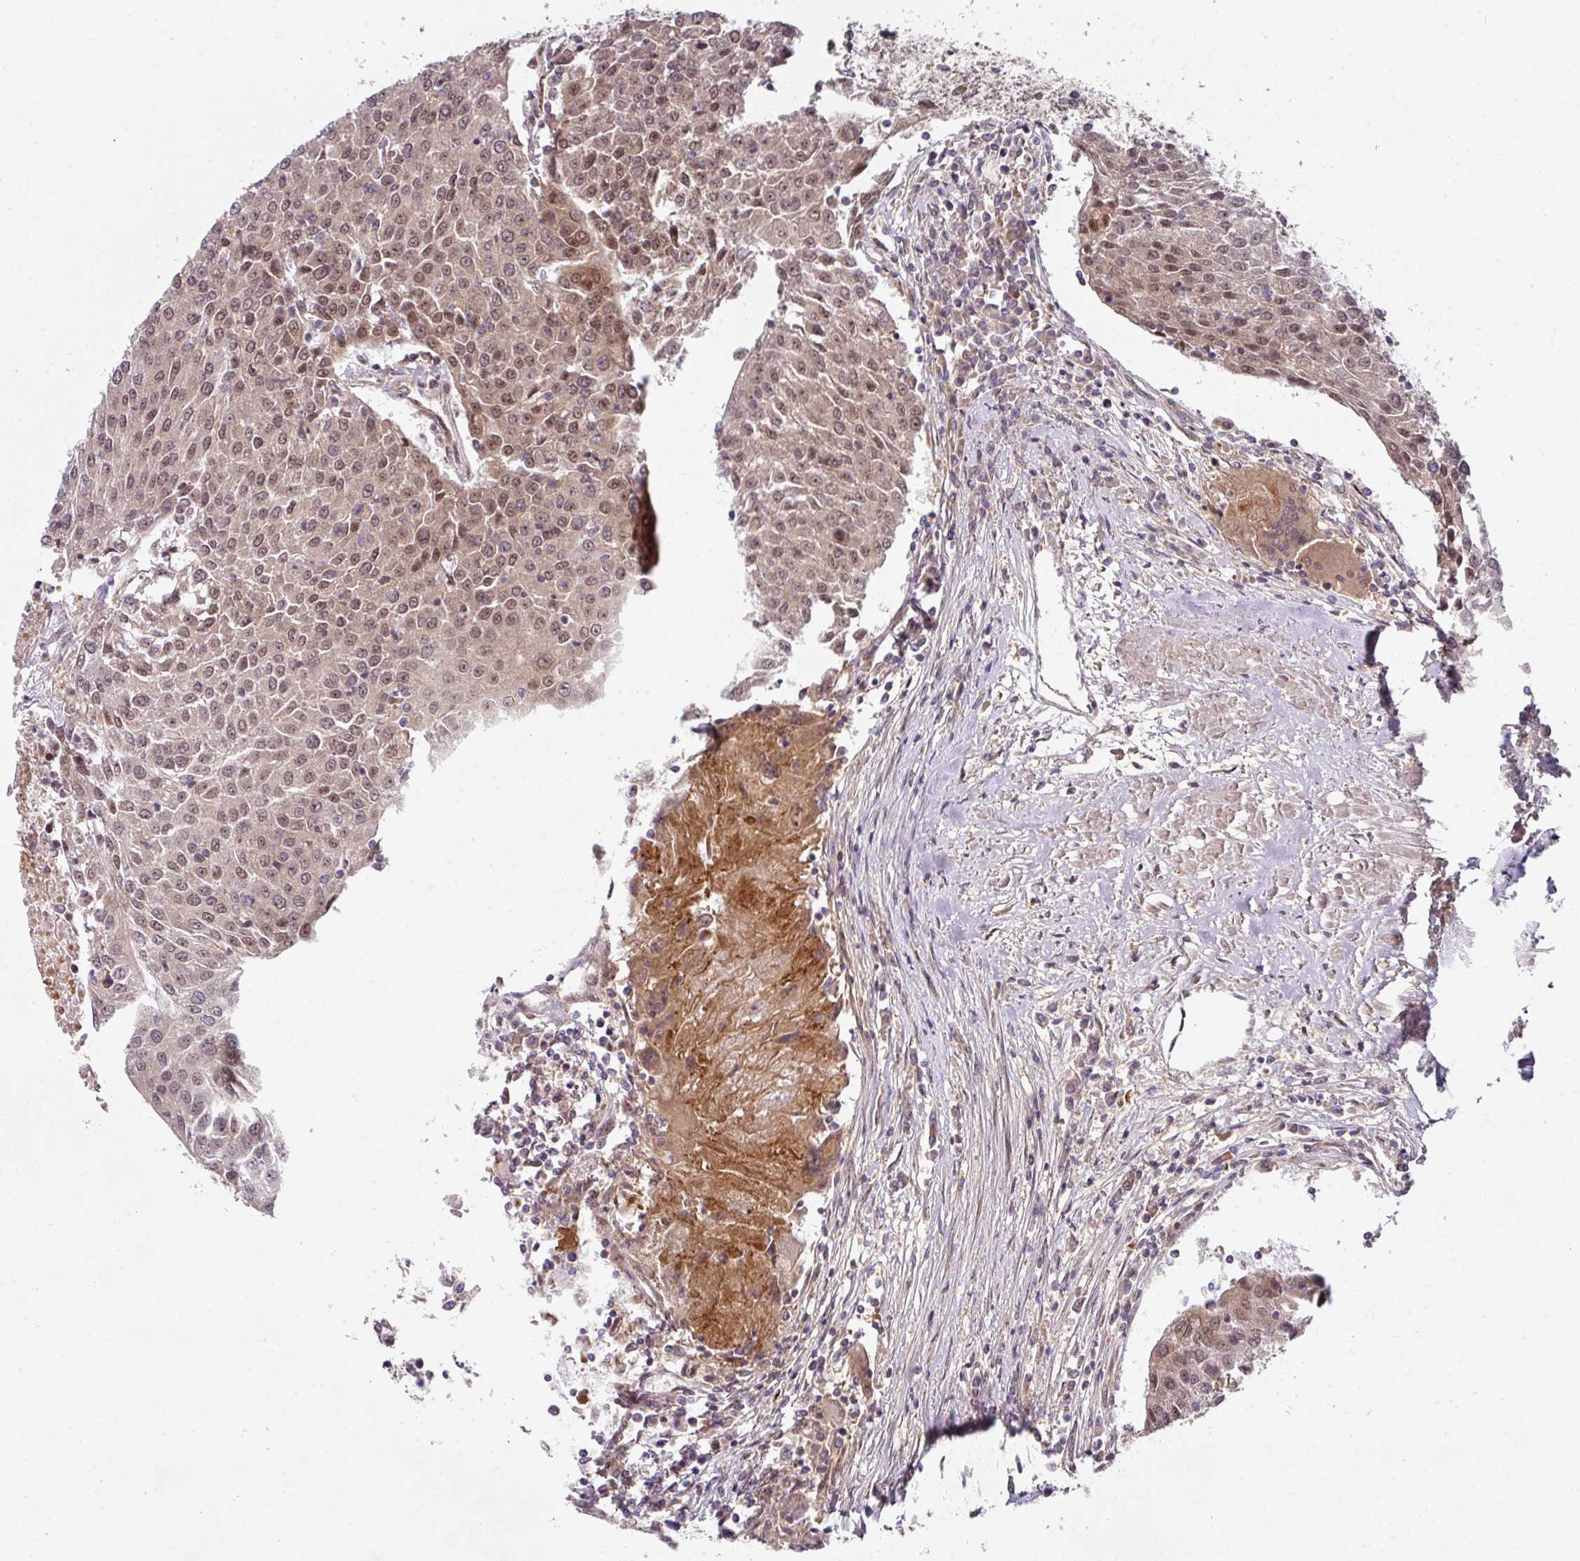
{"staining": {"intensity": "moderate", "quantity": ">75%", "location": "nuclear"}, "tissue": "urothelial cancer", "cell_type": "Tumor cells", "image_type": "cancer", "snomed": [{"axis": "morphology", "description": "Urothelial carcinoma, High grade"}, {"axis": "topography", "description": "Urinary bladder"}], "caption": "Immunohistochemistry (DAB (3,3'-diaminobenzidine)) staining of urothelial carcinoma (high-grade) shows moderate nuclear protein expression in about >75% of tumor cells. The staining is performed using DAB brown chromogen to label protein expression. The nuclei are counter-stained blue using hematoxylin.", "gene": "CAMLG", "patient": {"sex": "female", "age": 85}}